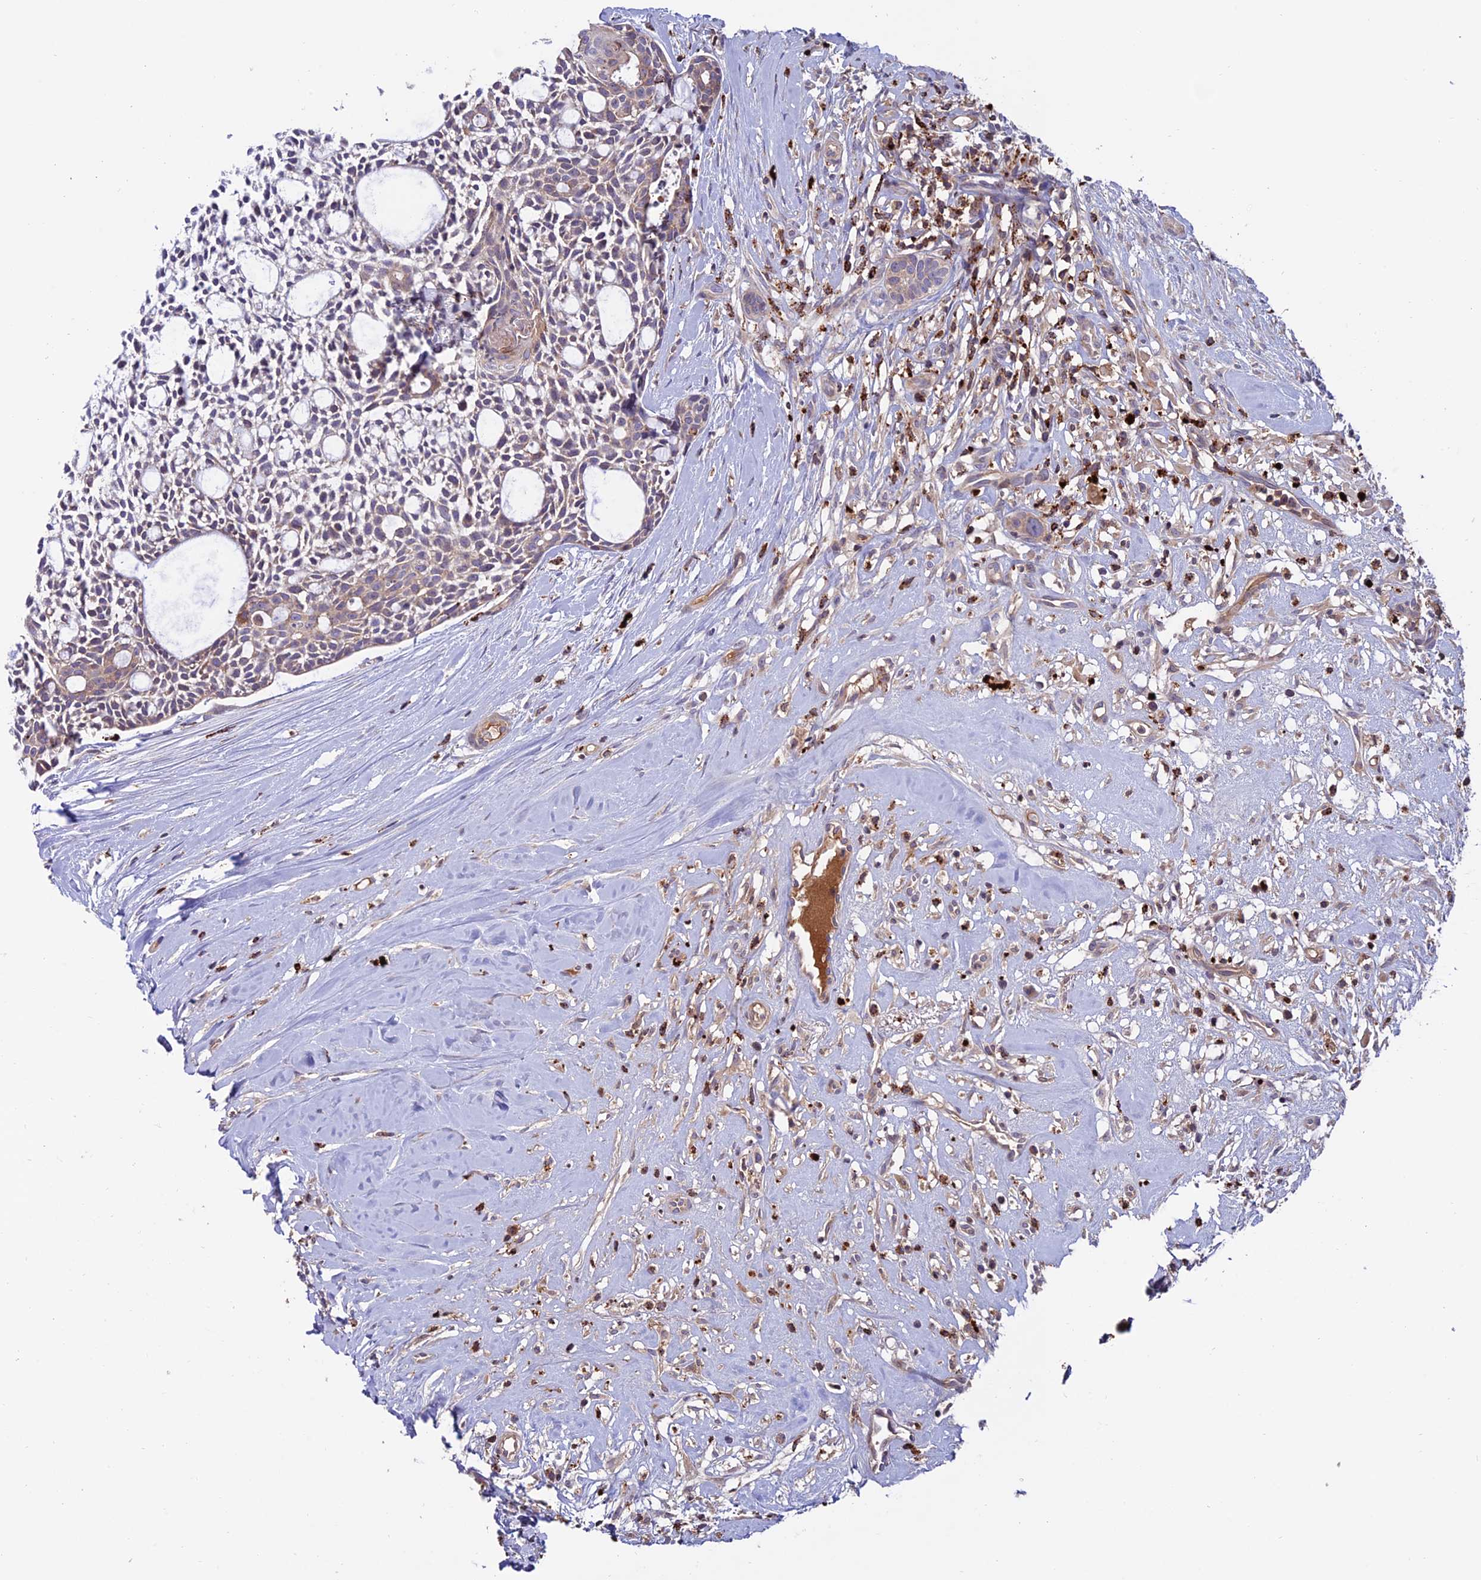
{"staining": {"intensity": "weak", "quantity": "25%-75%", "location": "cytoplasmic/membranous"}, "tissue": "head and neck cancer", "cell_type": "Tumor cells", "image_type": "cancer", "snomed": [{"axis": "morphology", "description": "Adenocarcinoma, NOS"}, {"axis": "topography", "description": "Subcutis"}, {"axis": "topography", "description": "Head-Neck"}], "caption": "Immunohistochemistry (IHC) of human head and neck cancer reveals low levels of weak cytoplasmic/membranous positivity in about 25%-75% of tumor cells.", "gene": "ARHGEF18", "patient": {"sex": "female", "age": 73}}